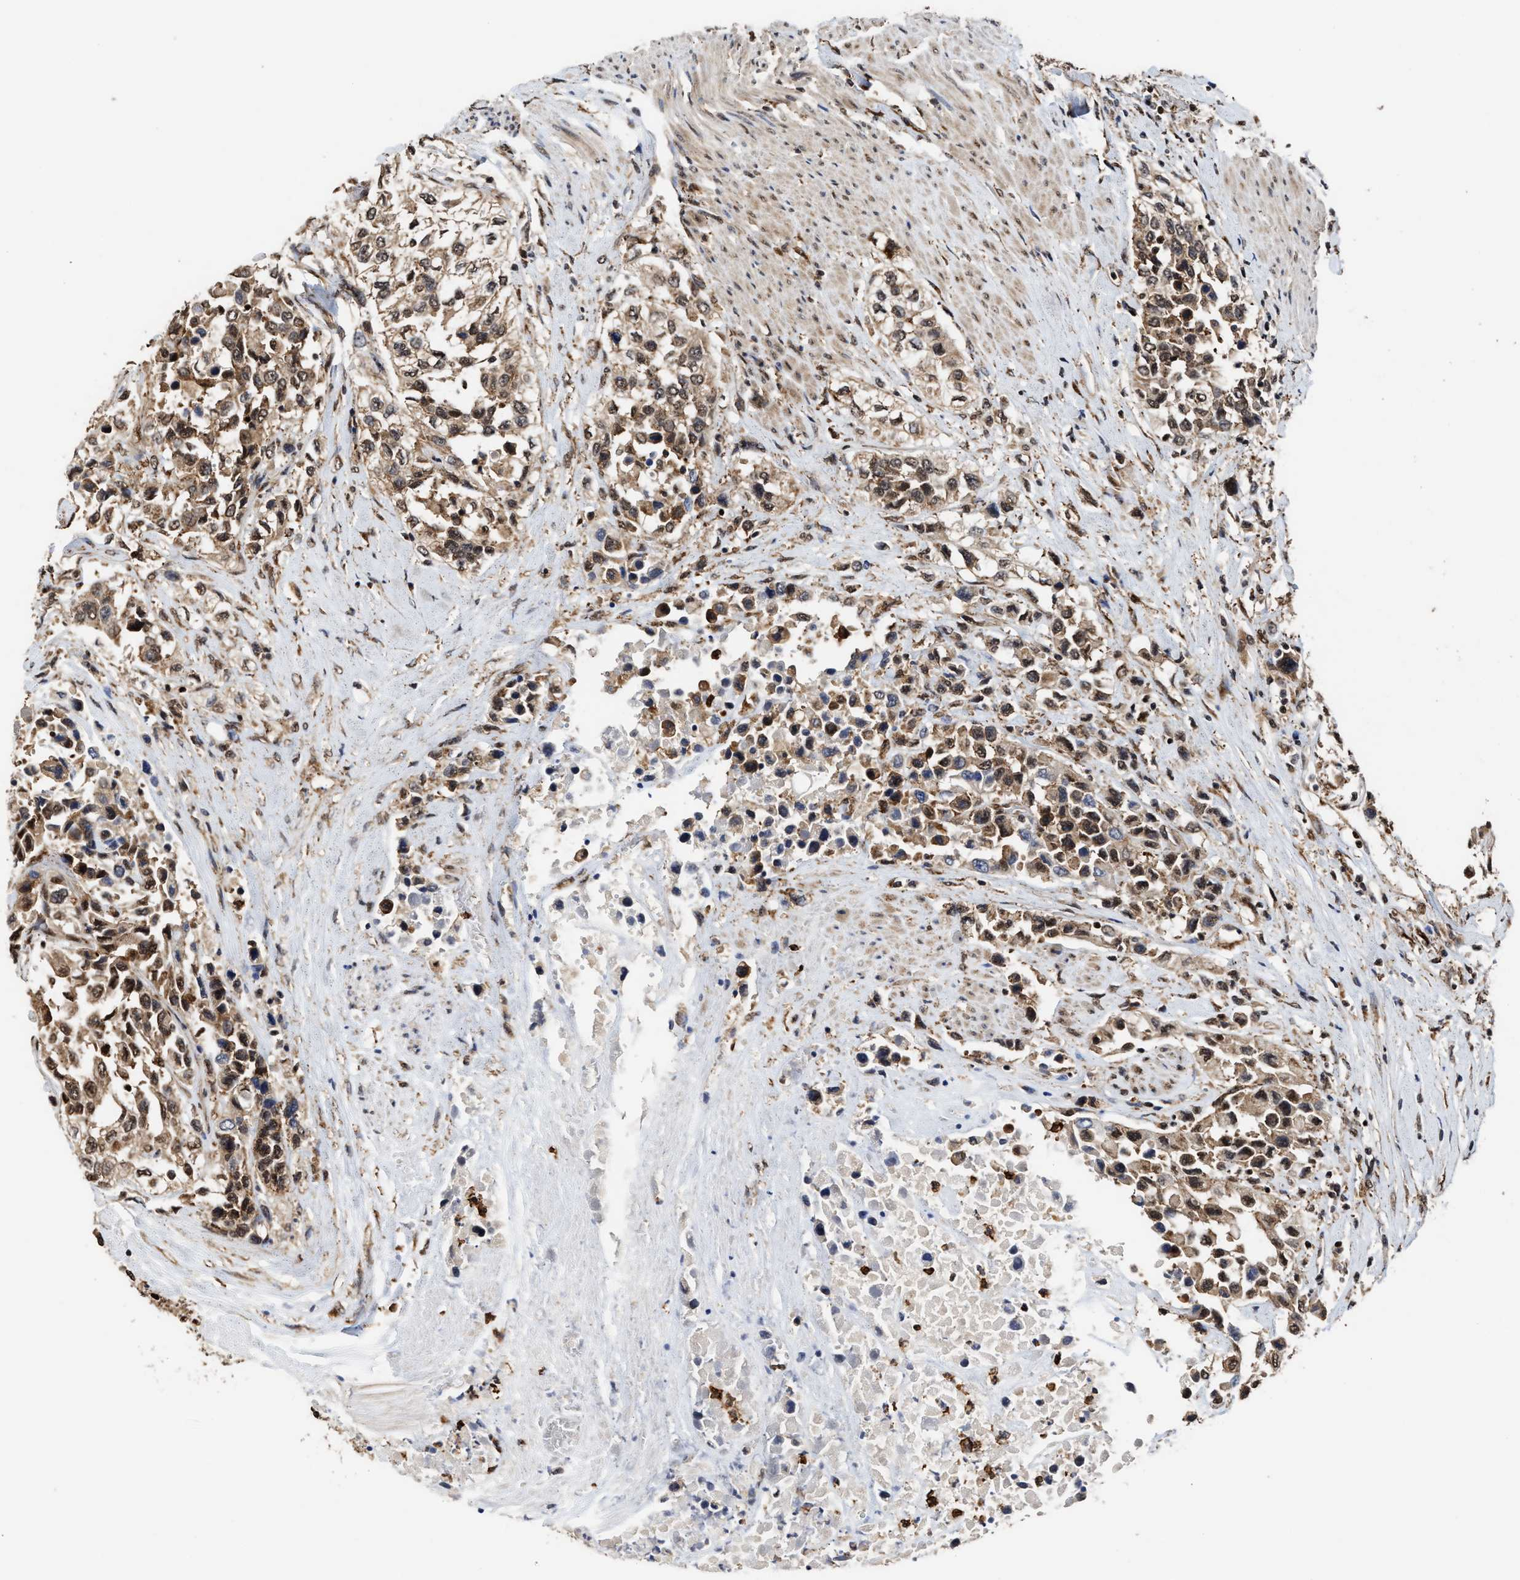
{"staining": {"intensity": "moderate", "quantity": ">75%", "location": "cytoplasmic/membranous,nuclear"}, "tissue": "urothelial cancer", "cell_type": "Tumor cells", "image_type": "cancer", "snomed": [{"axis": "morphology", "description": "Urothelial carcinoma, High grade"}, {"axis": "topography", "description": "Urinary bladder"}], "caption": "High-magnification brightfield microscopy of high-grade urothelial carcinoma stained with DAB (3,3'-diaminobenzidine) (brown) and counterstained with hematoxylin (blue). tumor cells exhibit moderate cytoplasmic/membranous and nuclear positivity is seen in approximately>75% of cells. The protein is stained brown, and the nuclei are stained in blue (DAB (3,3'-diaminobenzidine) IHC with brightfield microscopy, high magnification).", "gene": "SEPTIN2", "patient": {"sex": "female", "age": 80}}